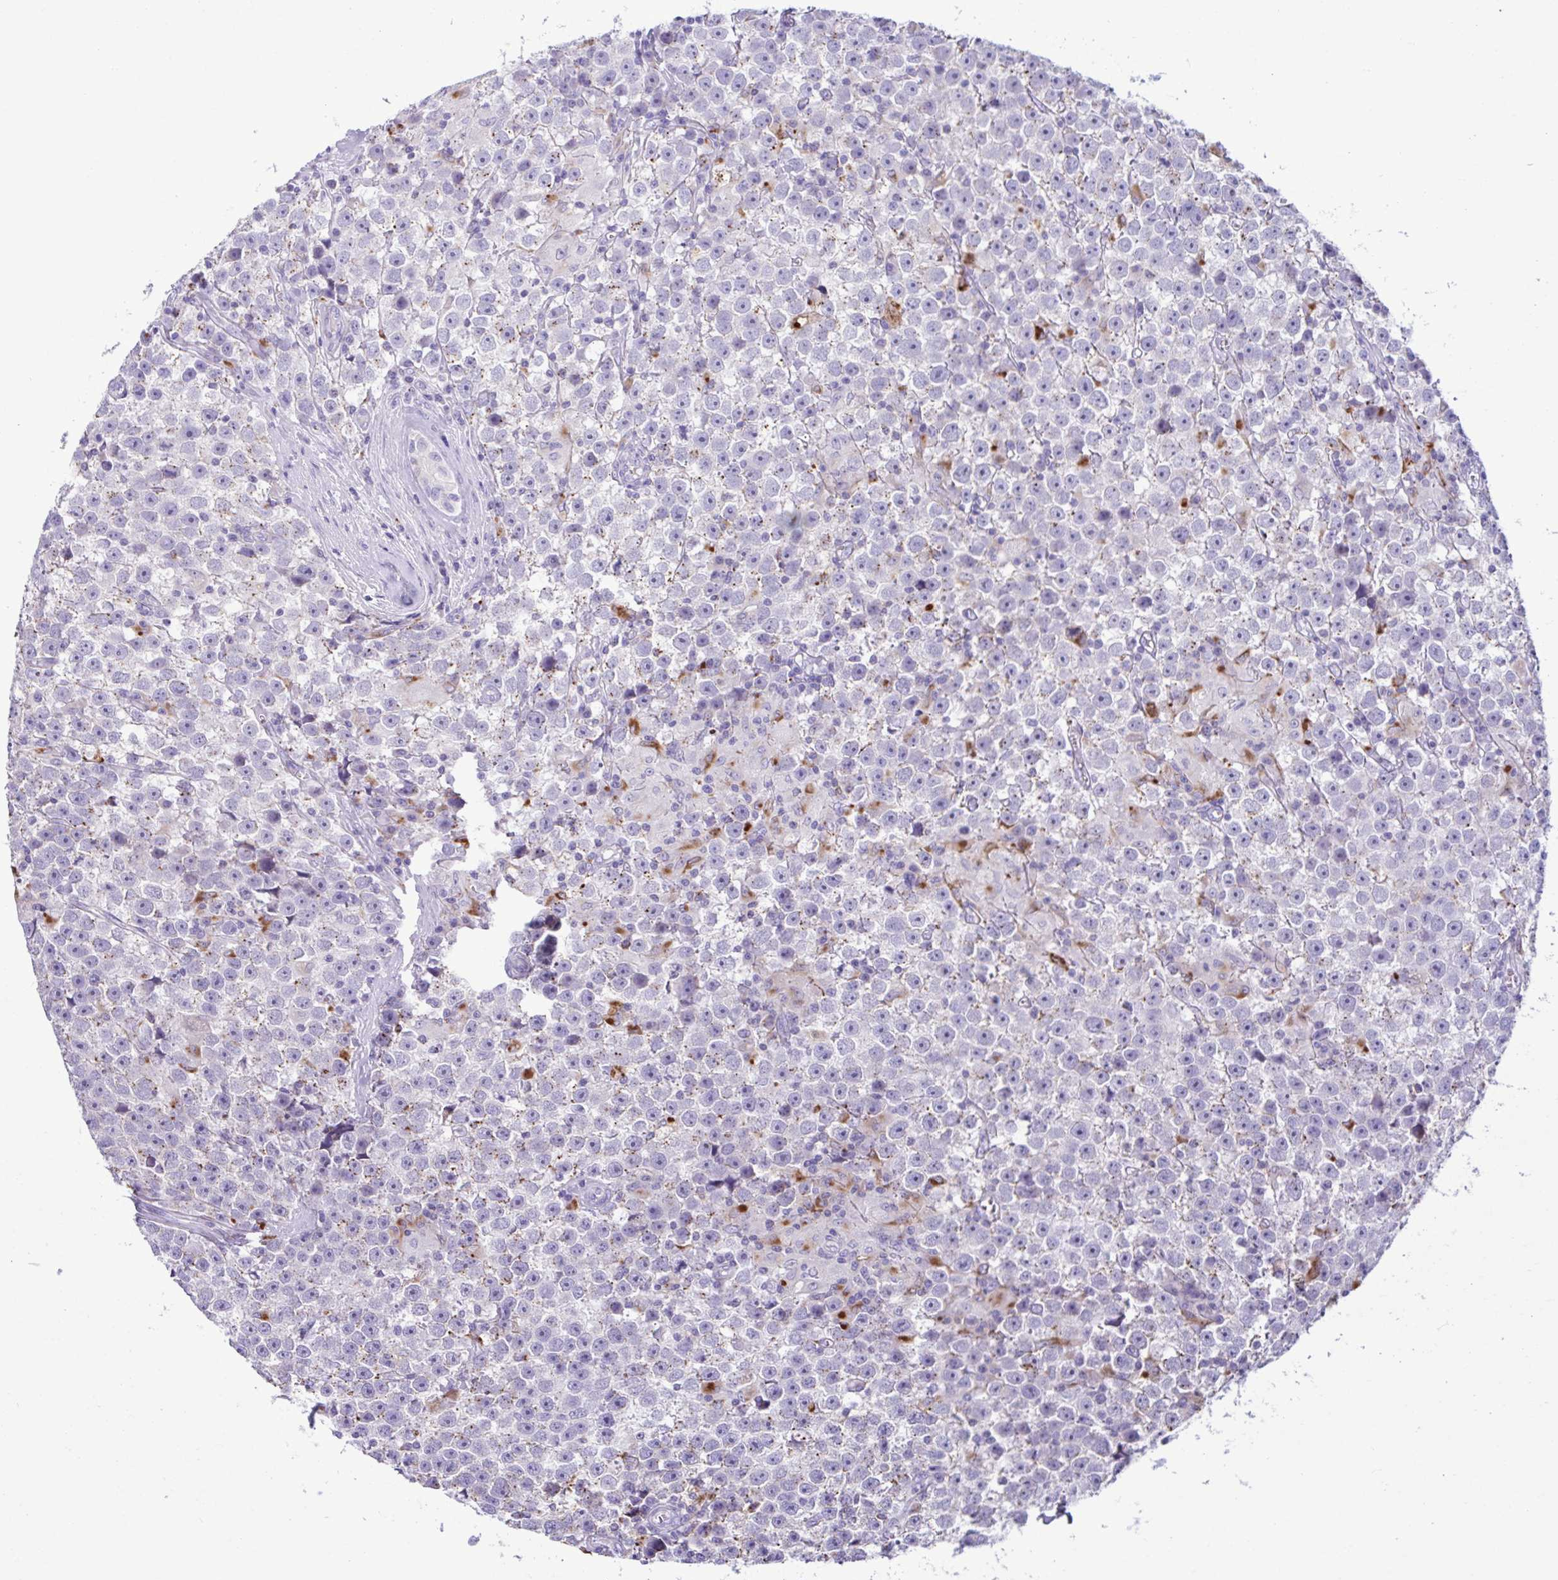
{"staining": {"intensity": "negative", "quantity": "none", "location": "none"}, "tissue": "testis cancer", "cell_type": "Tumor cells", "image_type": "cancer", "snomed": [{"axis": "morphology", "description": "Seminoma, NOS"}, {"axis": "topography", "description": "Testis"}], "caption": "Testis cancer stained for a protein using immunohistochemistry shows no staining tumor cells.", "gene": "XCL1", "patient": {"sex": "male", "age": 31}}